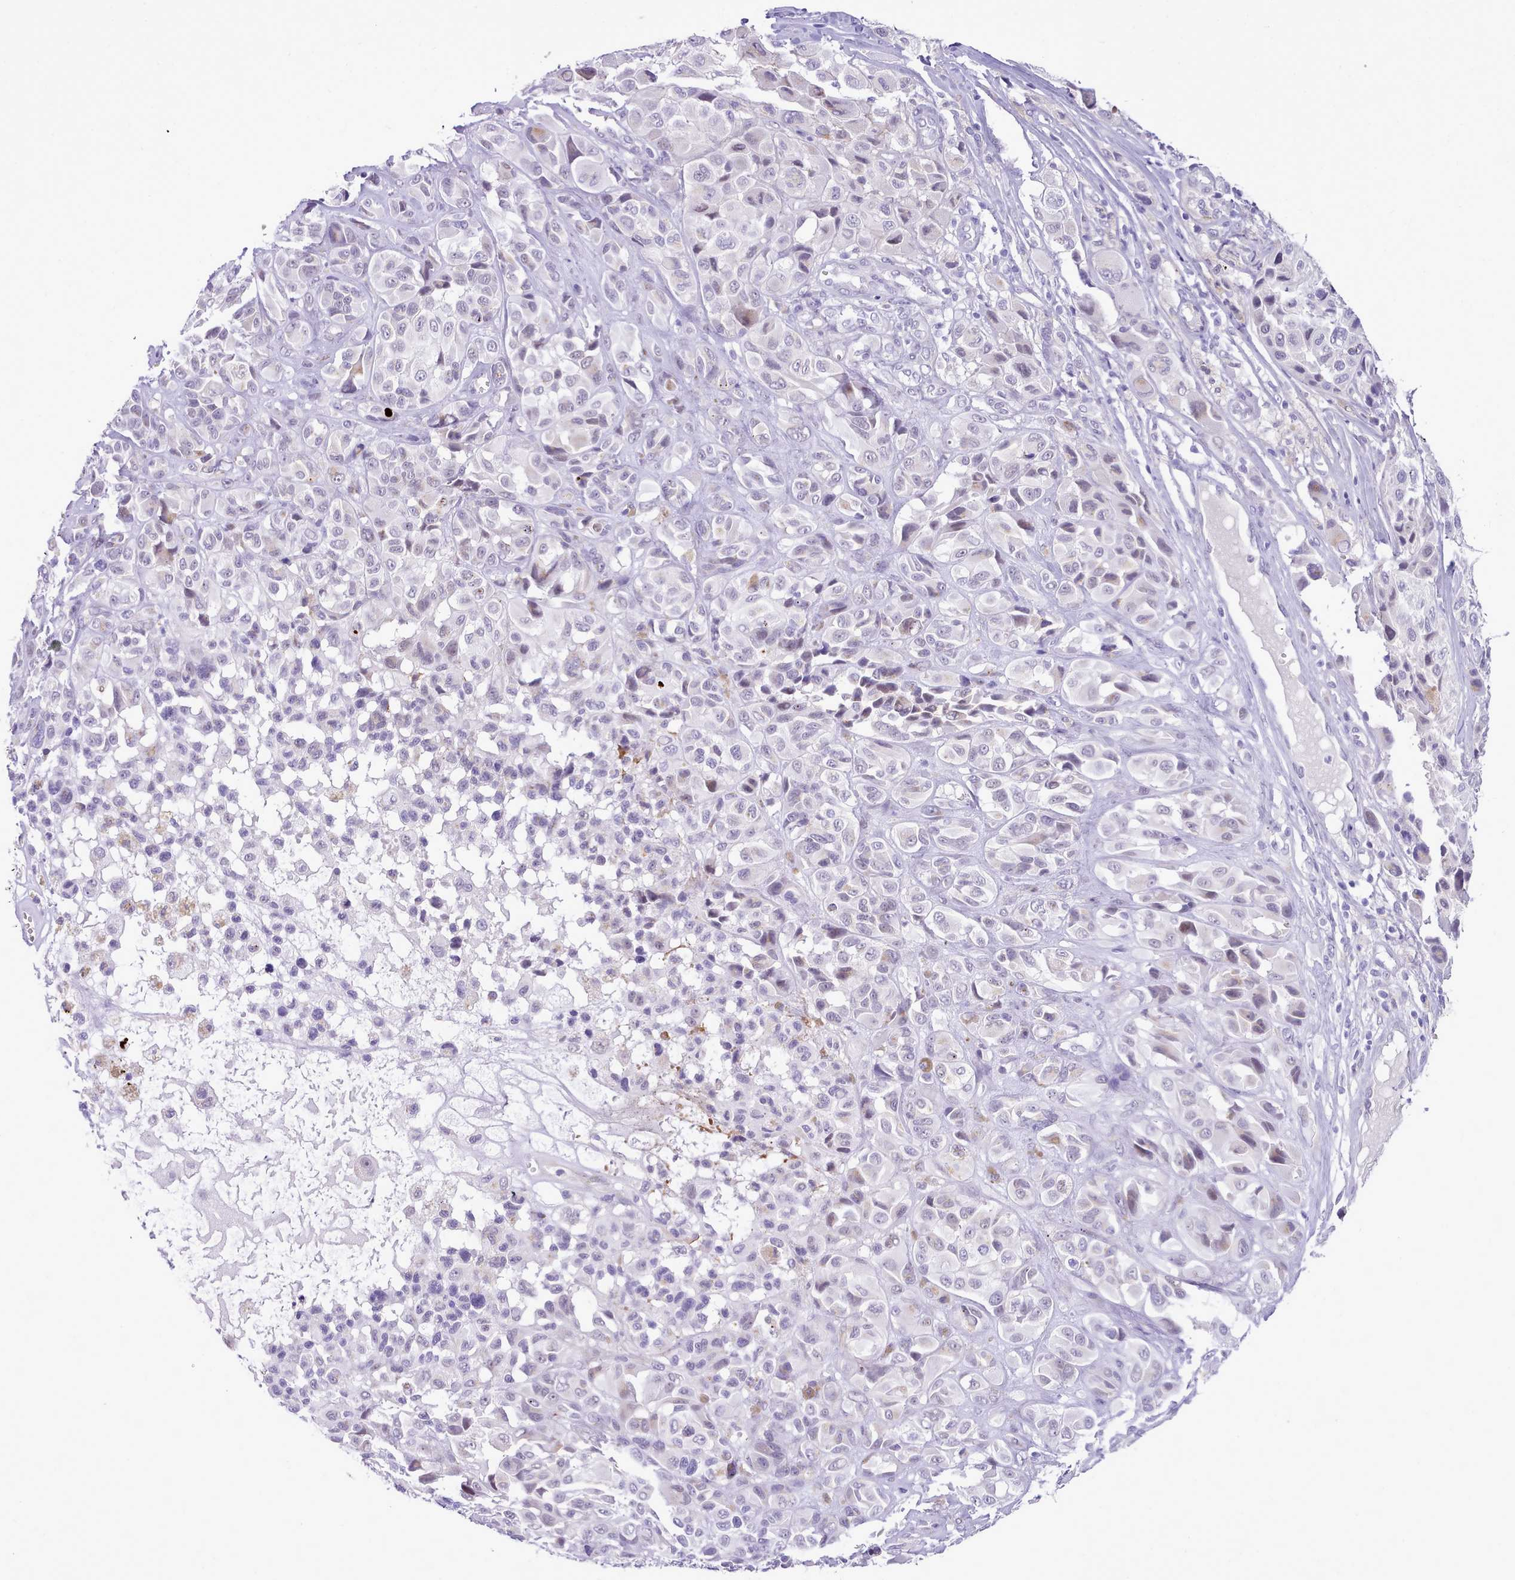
{"staining": {"intensity": "negative", "quantity": "none", "location": "none"}, "tissue": "melanoma", "cell_type": "Tumor cells", "image_type": "cancer", "snomed": [{"axis": "morphology", "description": "Malignant melanoma, NOS"}, {"axis": "topography", "description": "Skin of trunk"}], "caption": "Tumor cells are negative for protein expression in human melanoma. The staining is performed using DAB (3,3'-diaminobenzidine) brown chromogen with nuclei counter-stained in using hematoxylin.", "gene": "LRRC37A", "patient": {"sex": "male", "age": 71}}